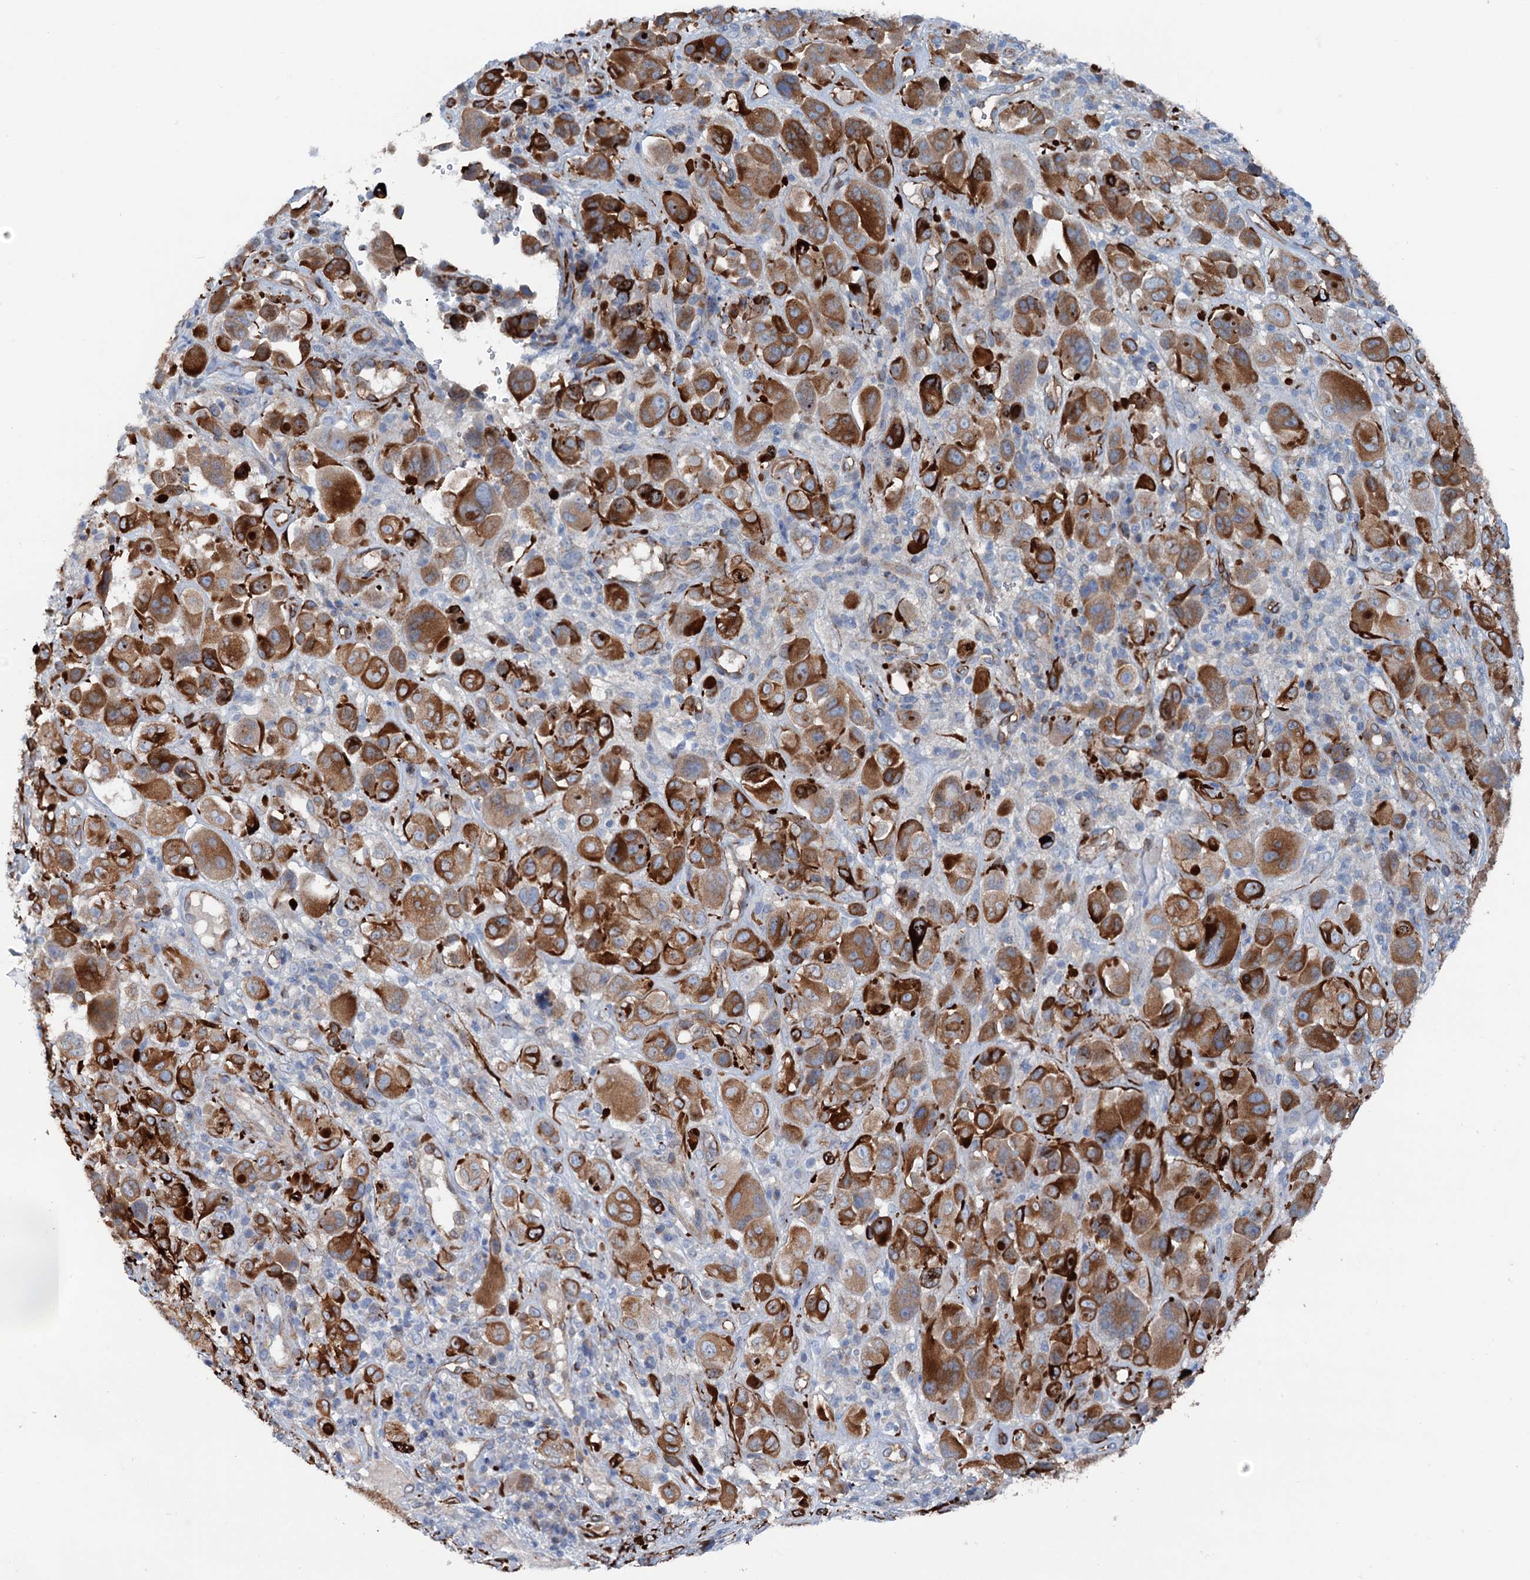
{"staining": {"intensity": "moderate", "quantity": "25%-75%", "location": "cytoplasmic/membranous"}, "tissue": "melanoma", "cell_type": "Tumor cells", "image_type": "cancer", "snomed": [{"axis": "morphology", "description": "Malignant melanoma, NOS"}, {"axis": "topography", "description": "Skin of trunk"}], "caption": "Malignant melanoma stained with a protein marker shows moderate staining in tumor cells.", "gene": "CALCOCO1", "patient": {"sex": "male", "age": 71}}